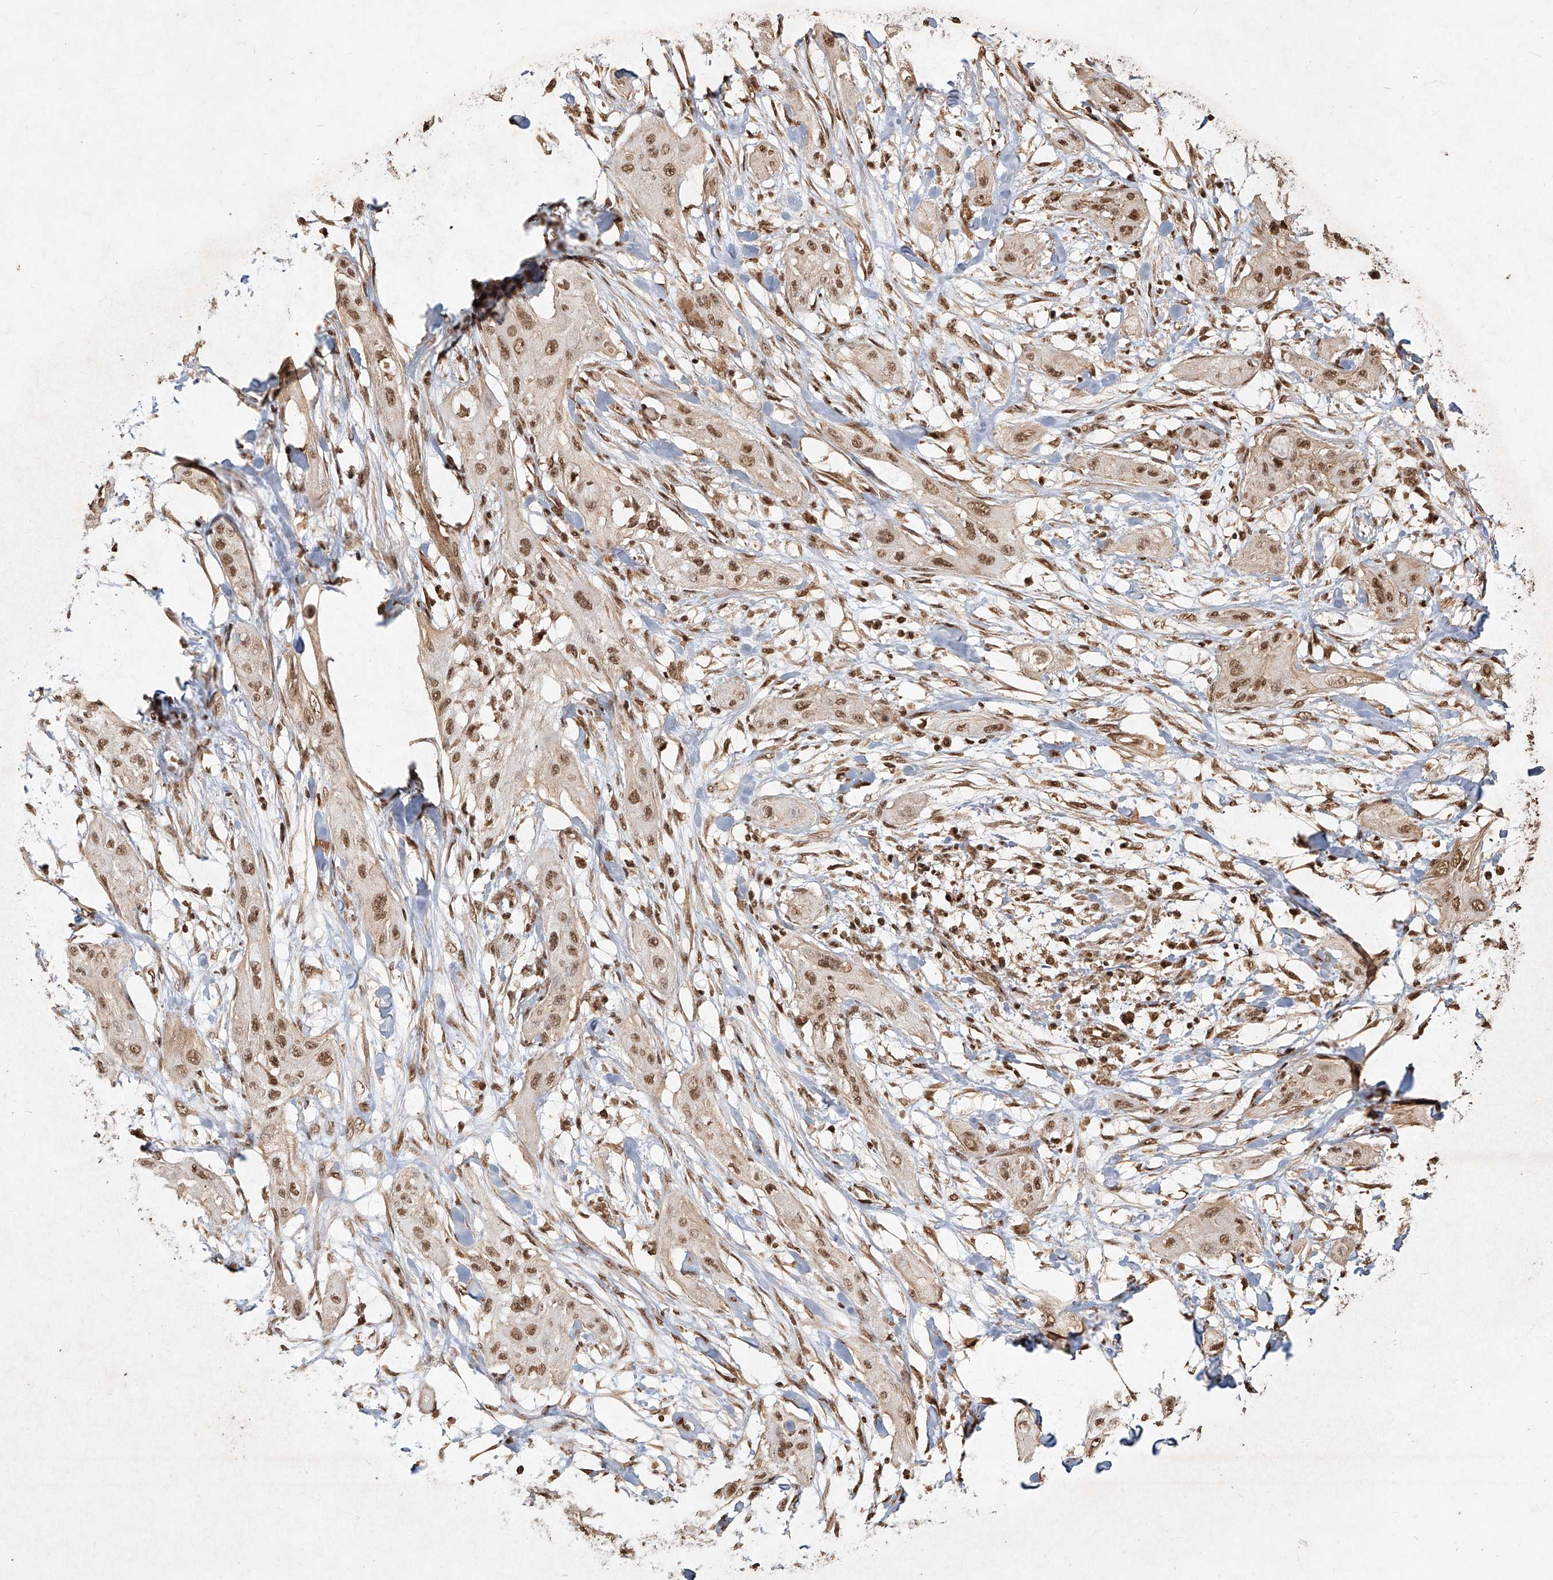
{"staining": {"intensity": "moderate", "quantity": ">75%", "location": "nuclear"}, "tissue": "lung cancer", "cell_type": "Tumor cells", "image_type": "cancer", "snomed": [{"axis": "morphology", "description": "Squamous cell carcinoma, NOS"}, {"axis": "topography", "description": "Lung"}], "caption": "Lung cancer stained with a protein marker shows moderate staining in tumor cells.", "gene": "UBE2K", "patient": {"sex": "female", "age": 47}}